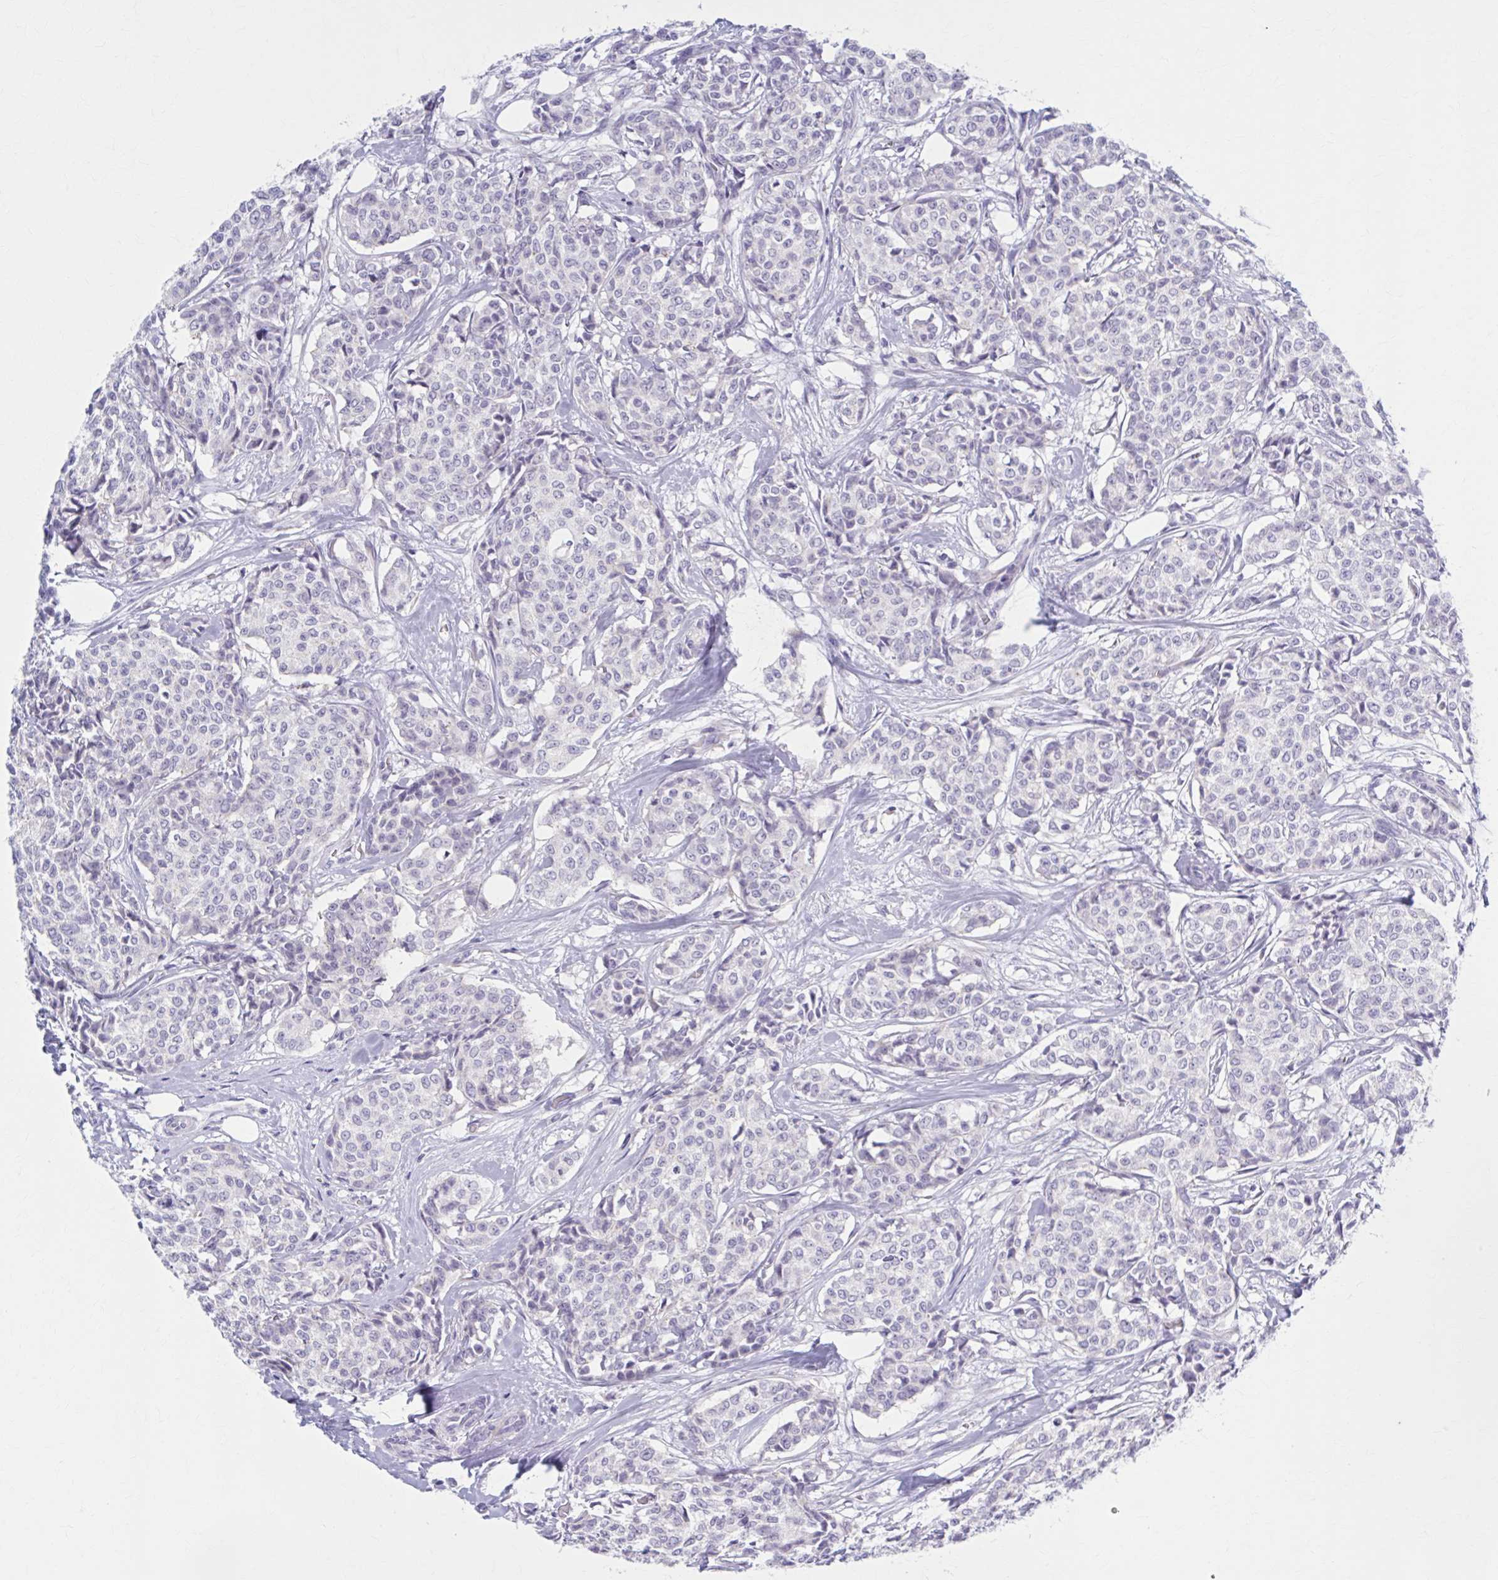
{"staining": {"intensity": "negative", "quantity": "none", "location": "none"}, "tissue": "breast cancer", "cell_type": "Tumor cells", "image_type": "cancer", "snomed": [{"axis": "morphology", "description": "Duct carcinoma"}, {"axis": "topography", "description": "Breast"}], "caption": "Immunohistochemistry (IHC) micrograph of human breast cancer (intraductal carcinoma) stained for a protein (brown), which shows no staining in tumor cells.", "gene": "CCDC105", "patient": {"sex": "female", "age": 91}}